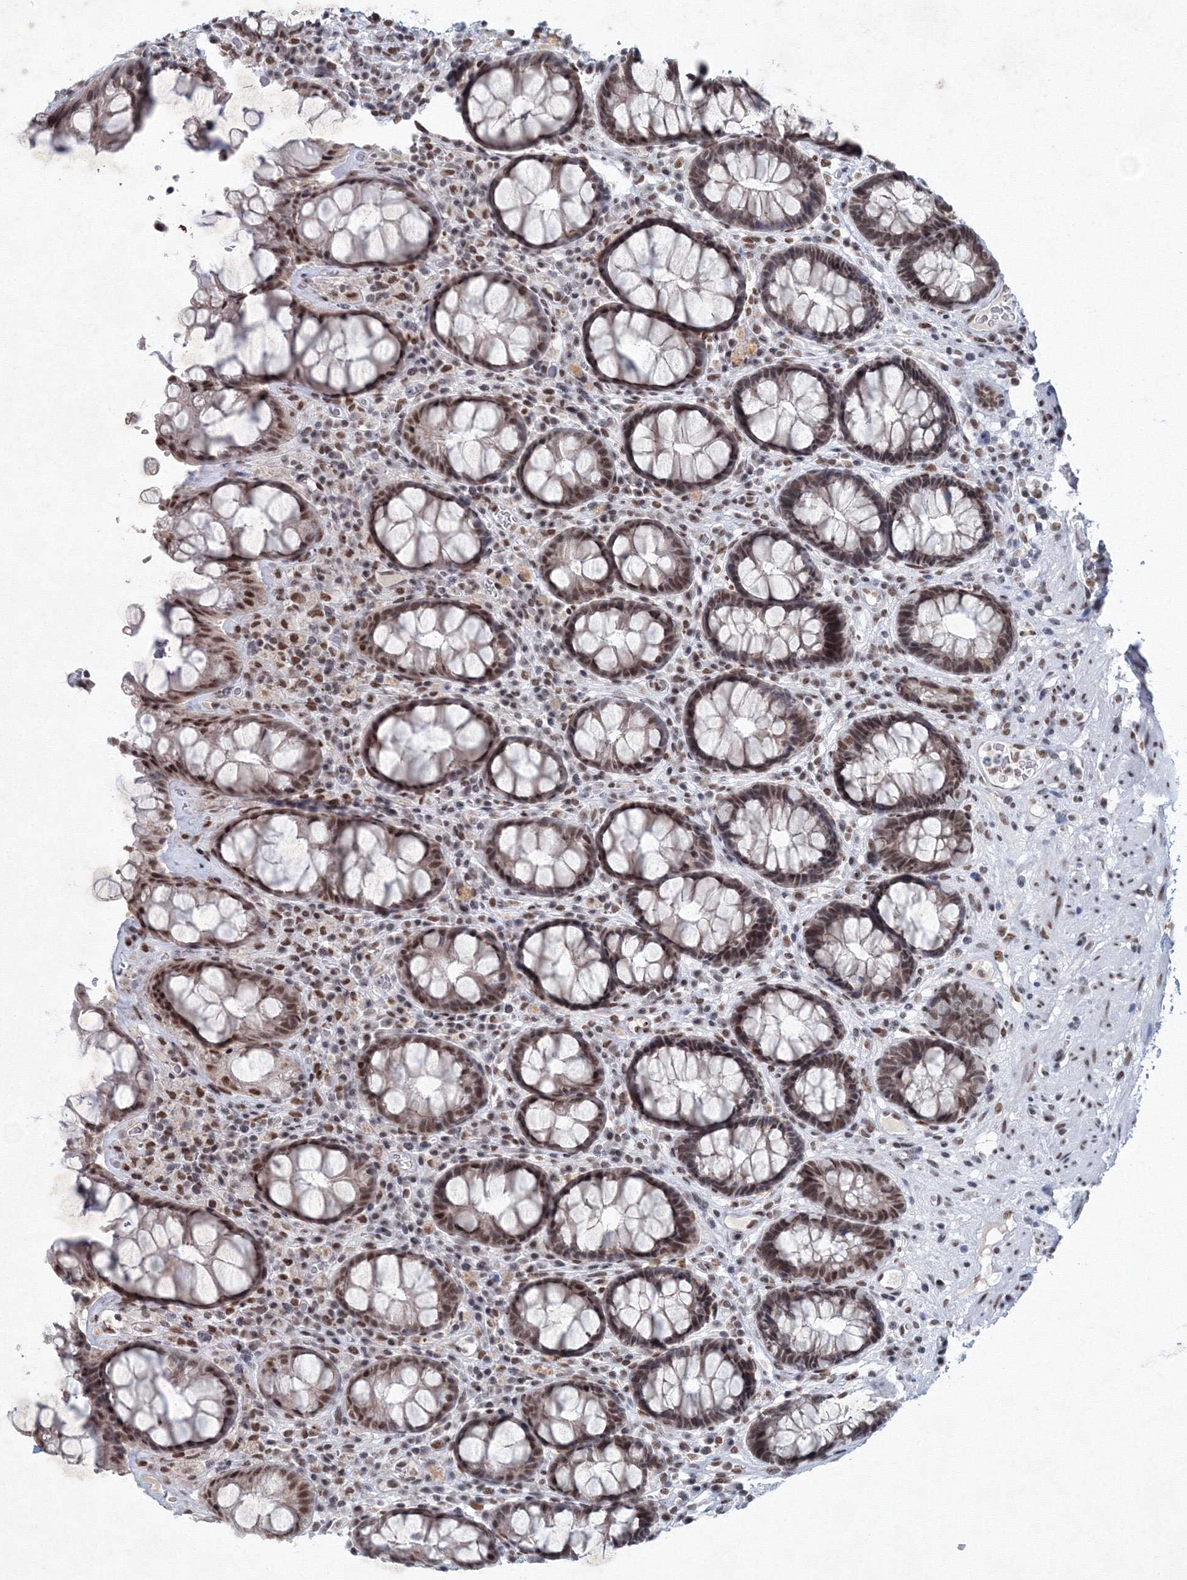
{"staining": {"intensity": "strong", "quantity": ">75%", "location": "nuclear"}, "tissue": "rectum", "cell_type": "Glandular cells", "image_type": "normal", "snomed": [{"axis": "morphology", "description": "Normal tissue, NOS"}, {"axis": "topography", "description": "Rectum"}], "caption": "The micrograph shows staining of normal rectum, revealing strong nuclear protein staining (brown color) within glandular cells.", "gene": "SF3B6", "patient": {"sex": "male", "age": 64}}